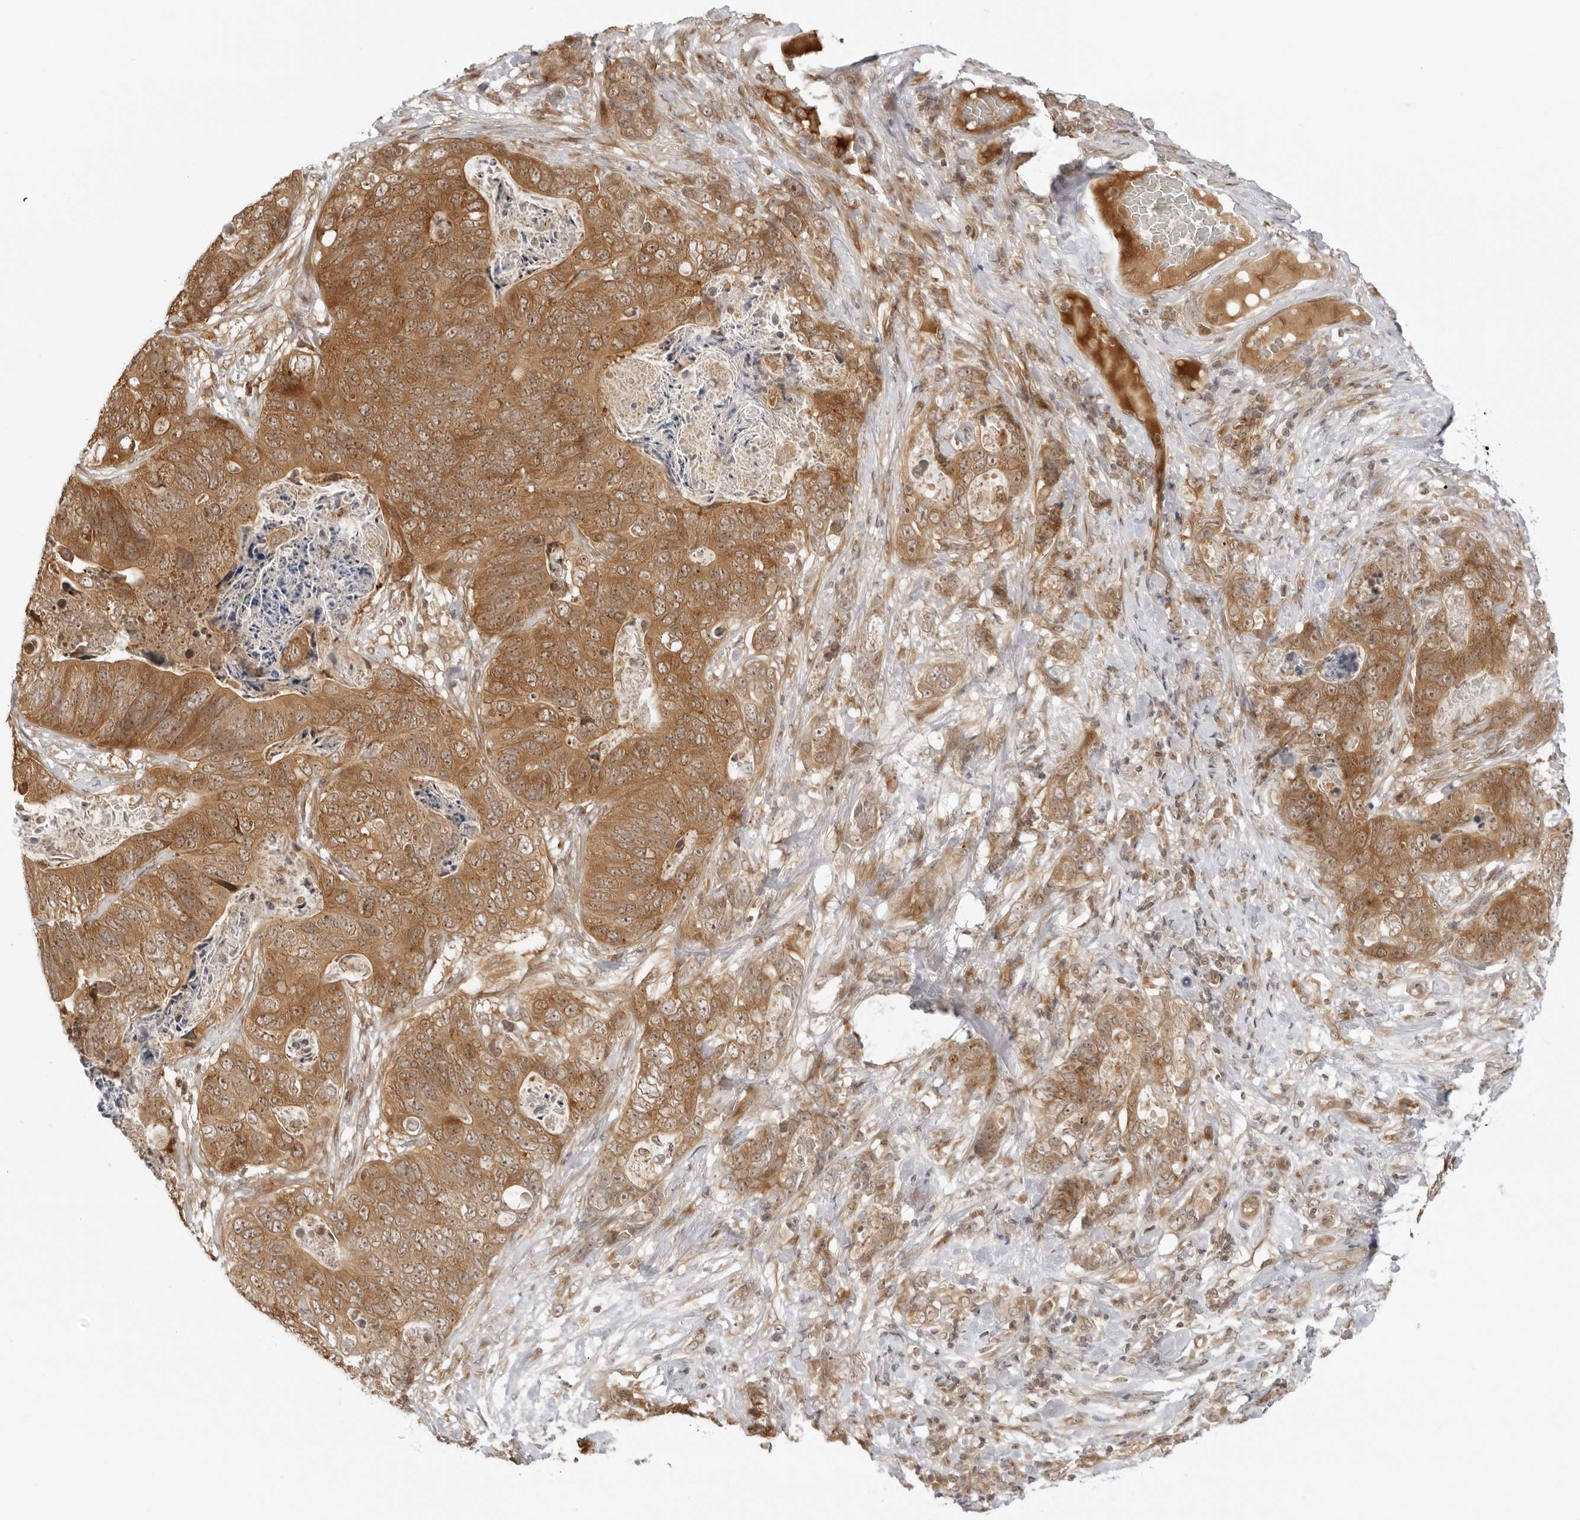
{"staining": {"intensity": "strong", "quantity": ">75%", "location": "cytoplasmic/membranous"}, "tissue": "stomach cancer", "cell_type": "Tumor cells", "image_type": "cancer", "snomed": [{"axis": "morphology", "description": "Normal tissue, NOS"}, {"axis": "morphology", "description": "Adenocarcinoma, NOS"}, {"axis": "topography", "description": "Stomach"}], "caption": "Protein positivity by IHC demonstrates strong cytoplasmic/membranous expression in about >75% of tumor cells in stomach adenocarcinoma.", "gene": "PRRC2C", "patient": {"sex": "female", "age": 89}}